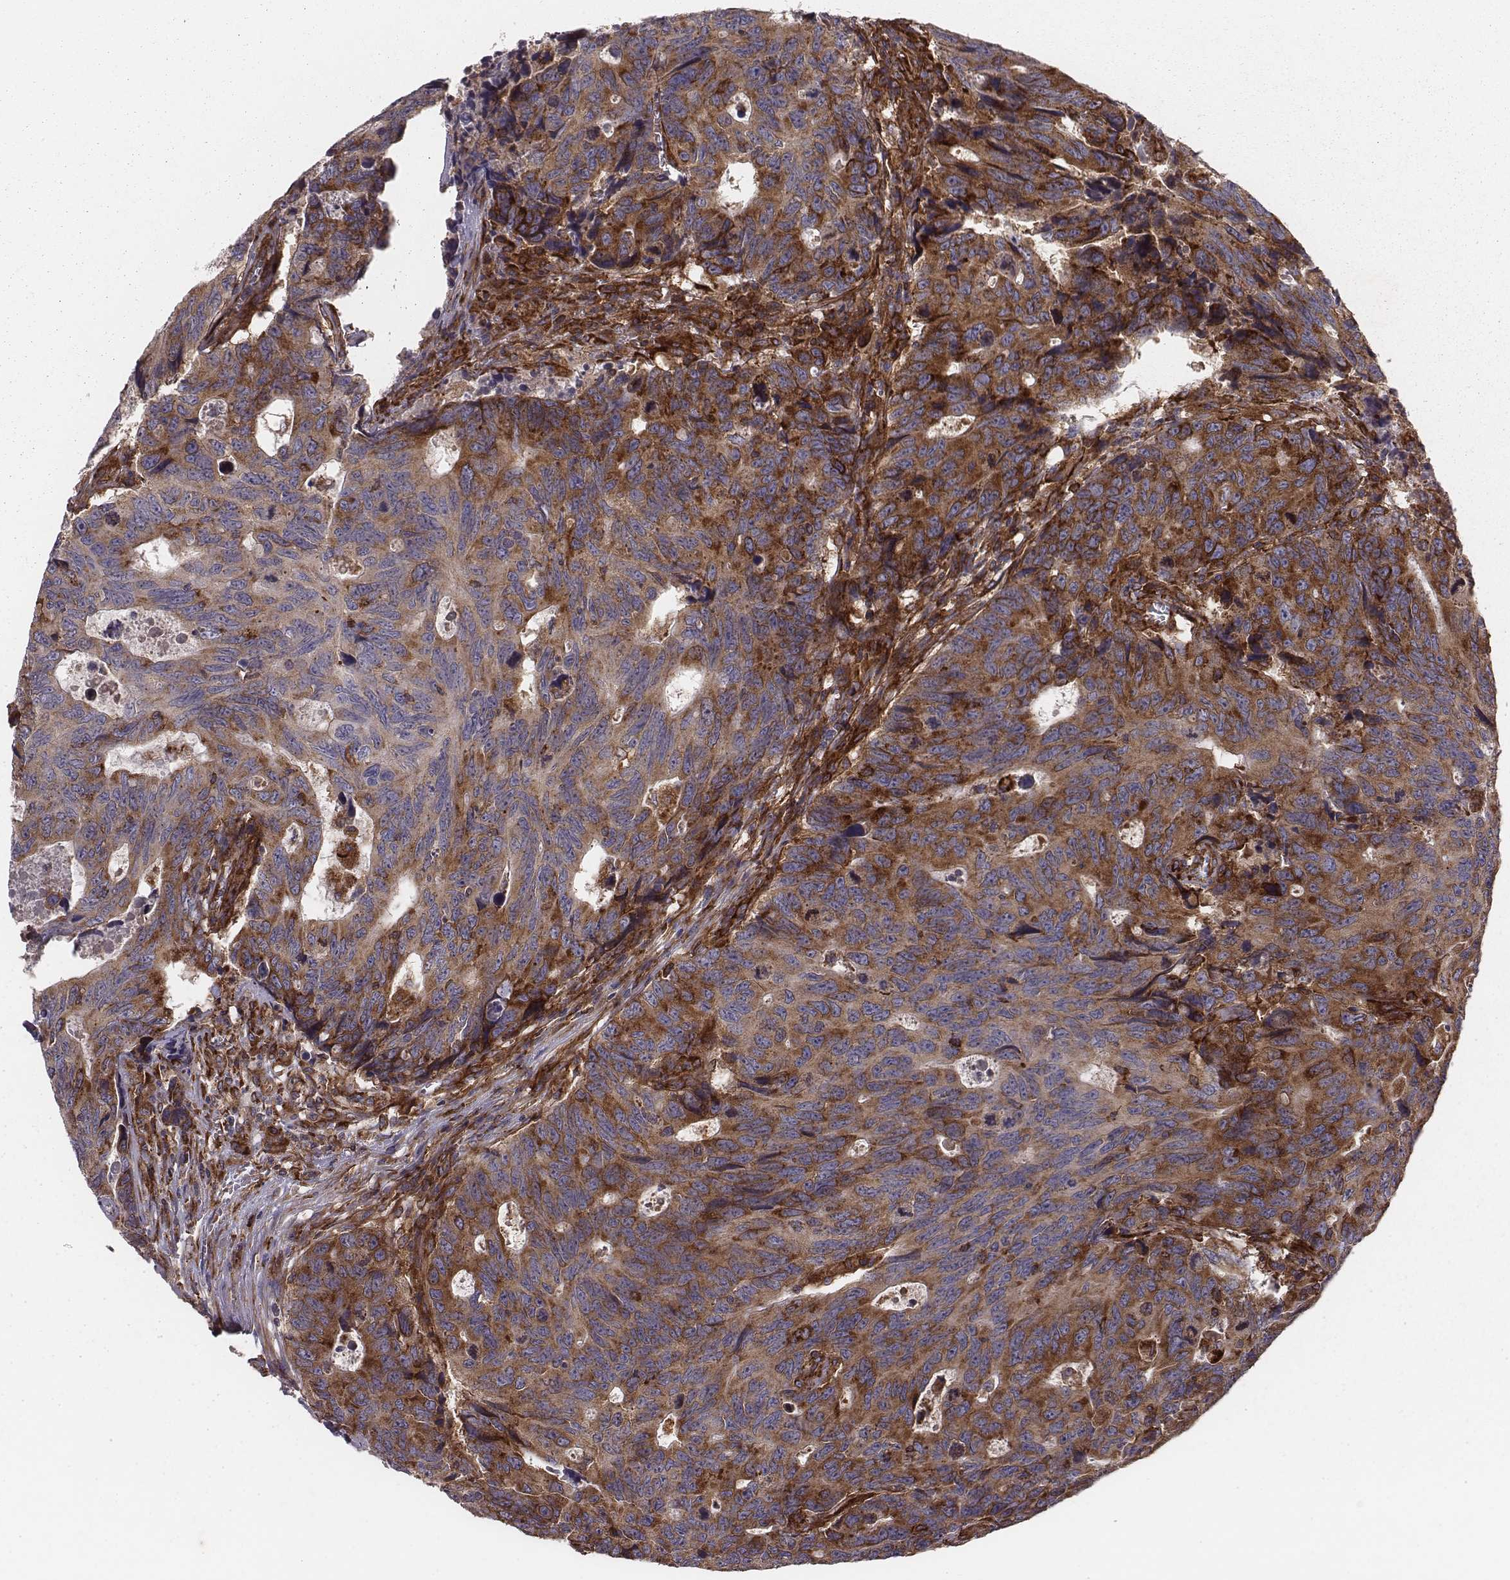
{"staining": {"intensity": "moderate", "quantity": ">75%", "location": "cytoplasmic/membranous"}, "tissue": "colorectal cancer", "cell_type": "Tumor cells", "image_type": "cancer", "snomed": [{"axis": "morphology", "description": "Adenocarcinoma, NOS"}, {"axis": "topography", "description": "Colon"}], "caption": "About >75% of tumor cells in adenocarcinoma (colorectal) show moderate cytoplasmic/membranous protein expression as visualized by brown immunohistochemical staining.", "gene": "TXLNA", "patient": {"sex": "female", "age": 77}}